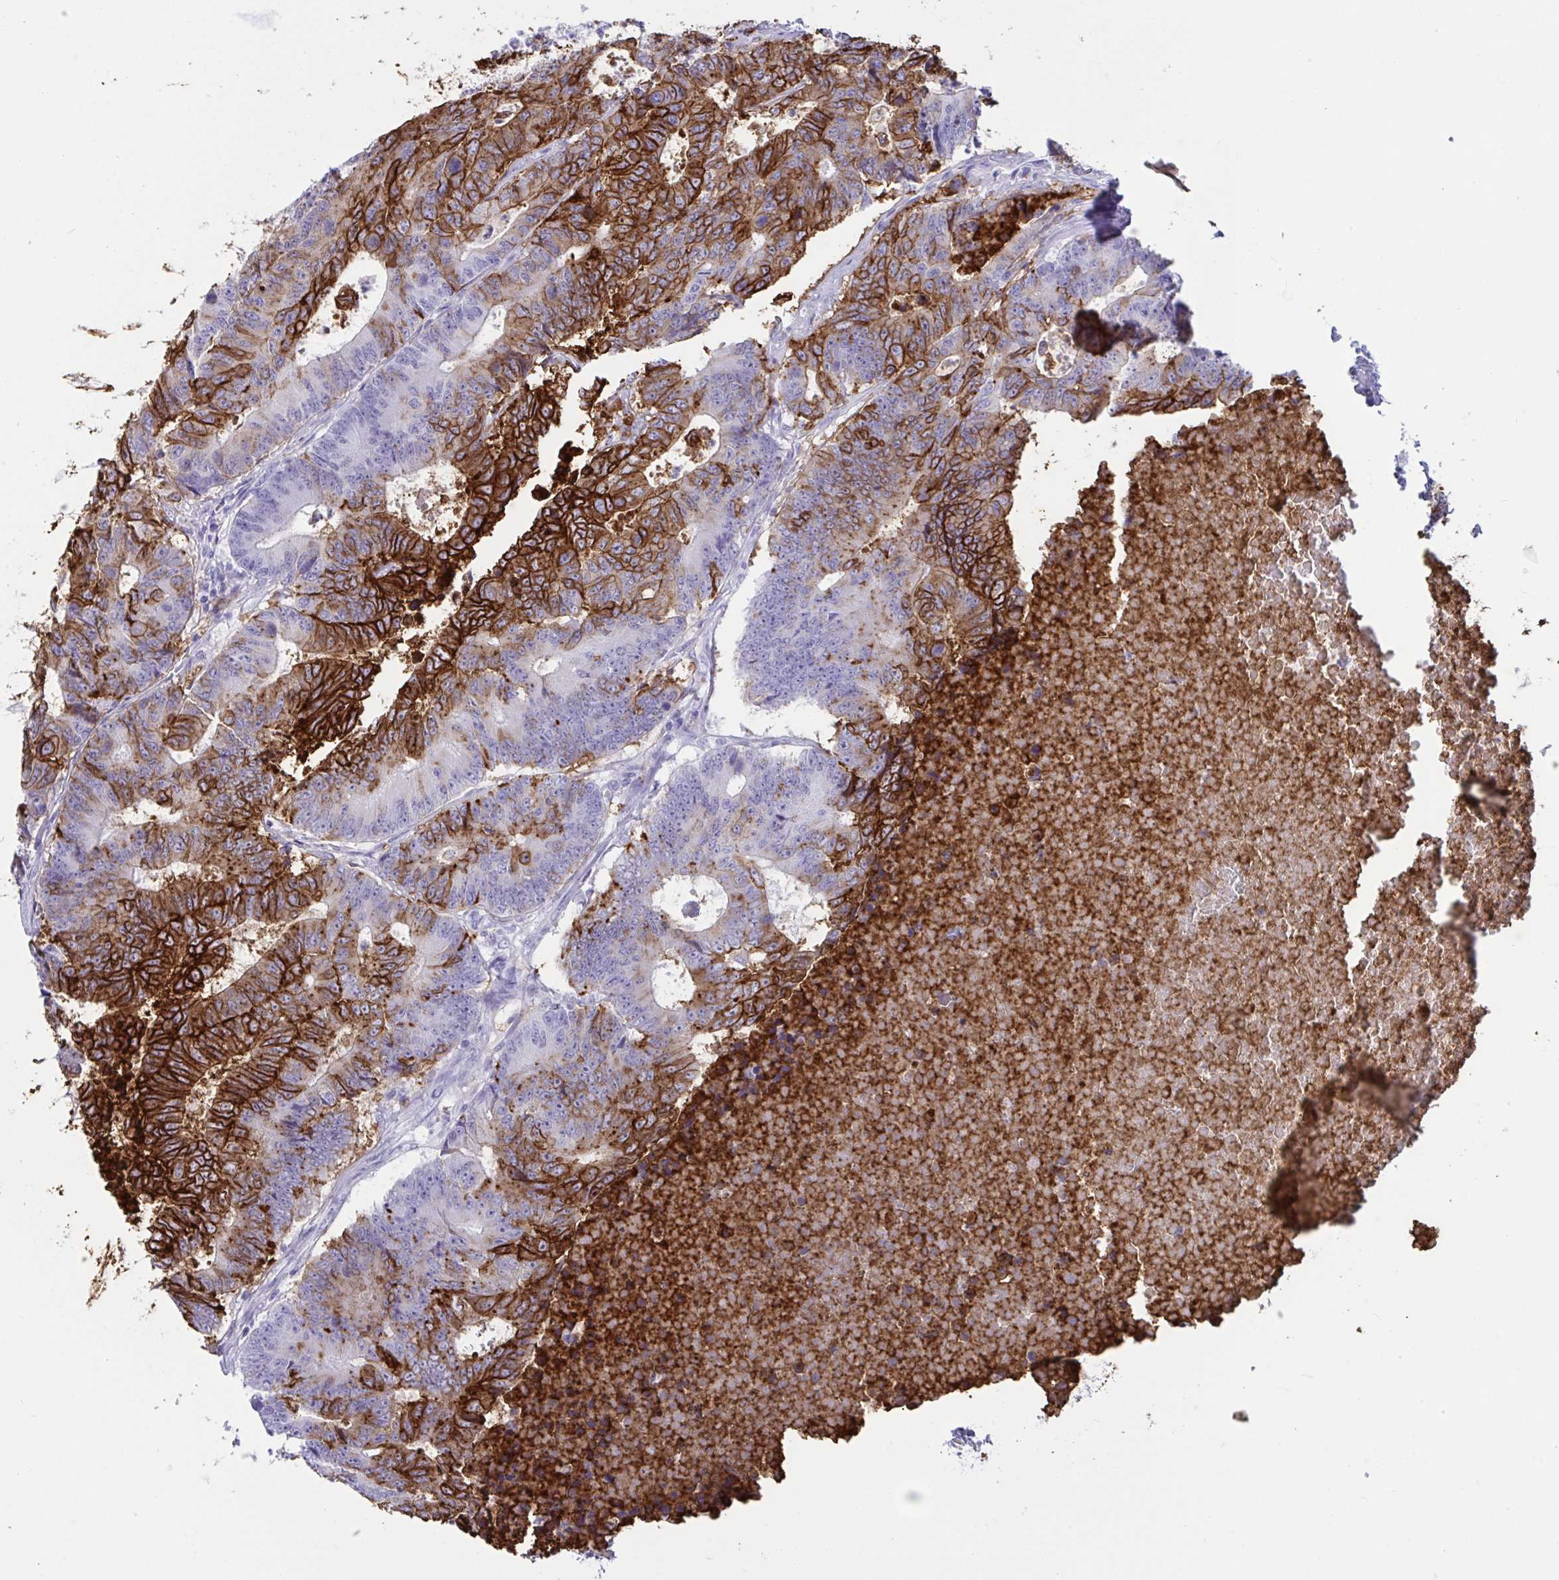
{"staining": {"intensity": "strong", "quantity": "25%-75%", "location": "cytoplasmic/membranous"}, "tissue": "colorectal cancer", "cell_type": "Tumor cells", "image_type": "cancer", "snomed": [{"axis": "morphology", "description": "Adenocarcinoma, NOS"}, {"axis": "topography", "description": "Colon"}], "caption": "This micrograph exhibits IHC staining of colorectal adenocarcinoma, with high strong cytoplasmic/membranous staining in about 25%-75% of tumor cells.", "gene": "SLC2A1", "patient": {"sex": "female", "age": 48}}